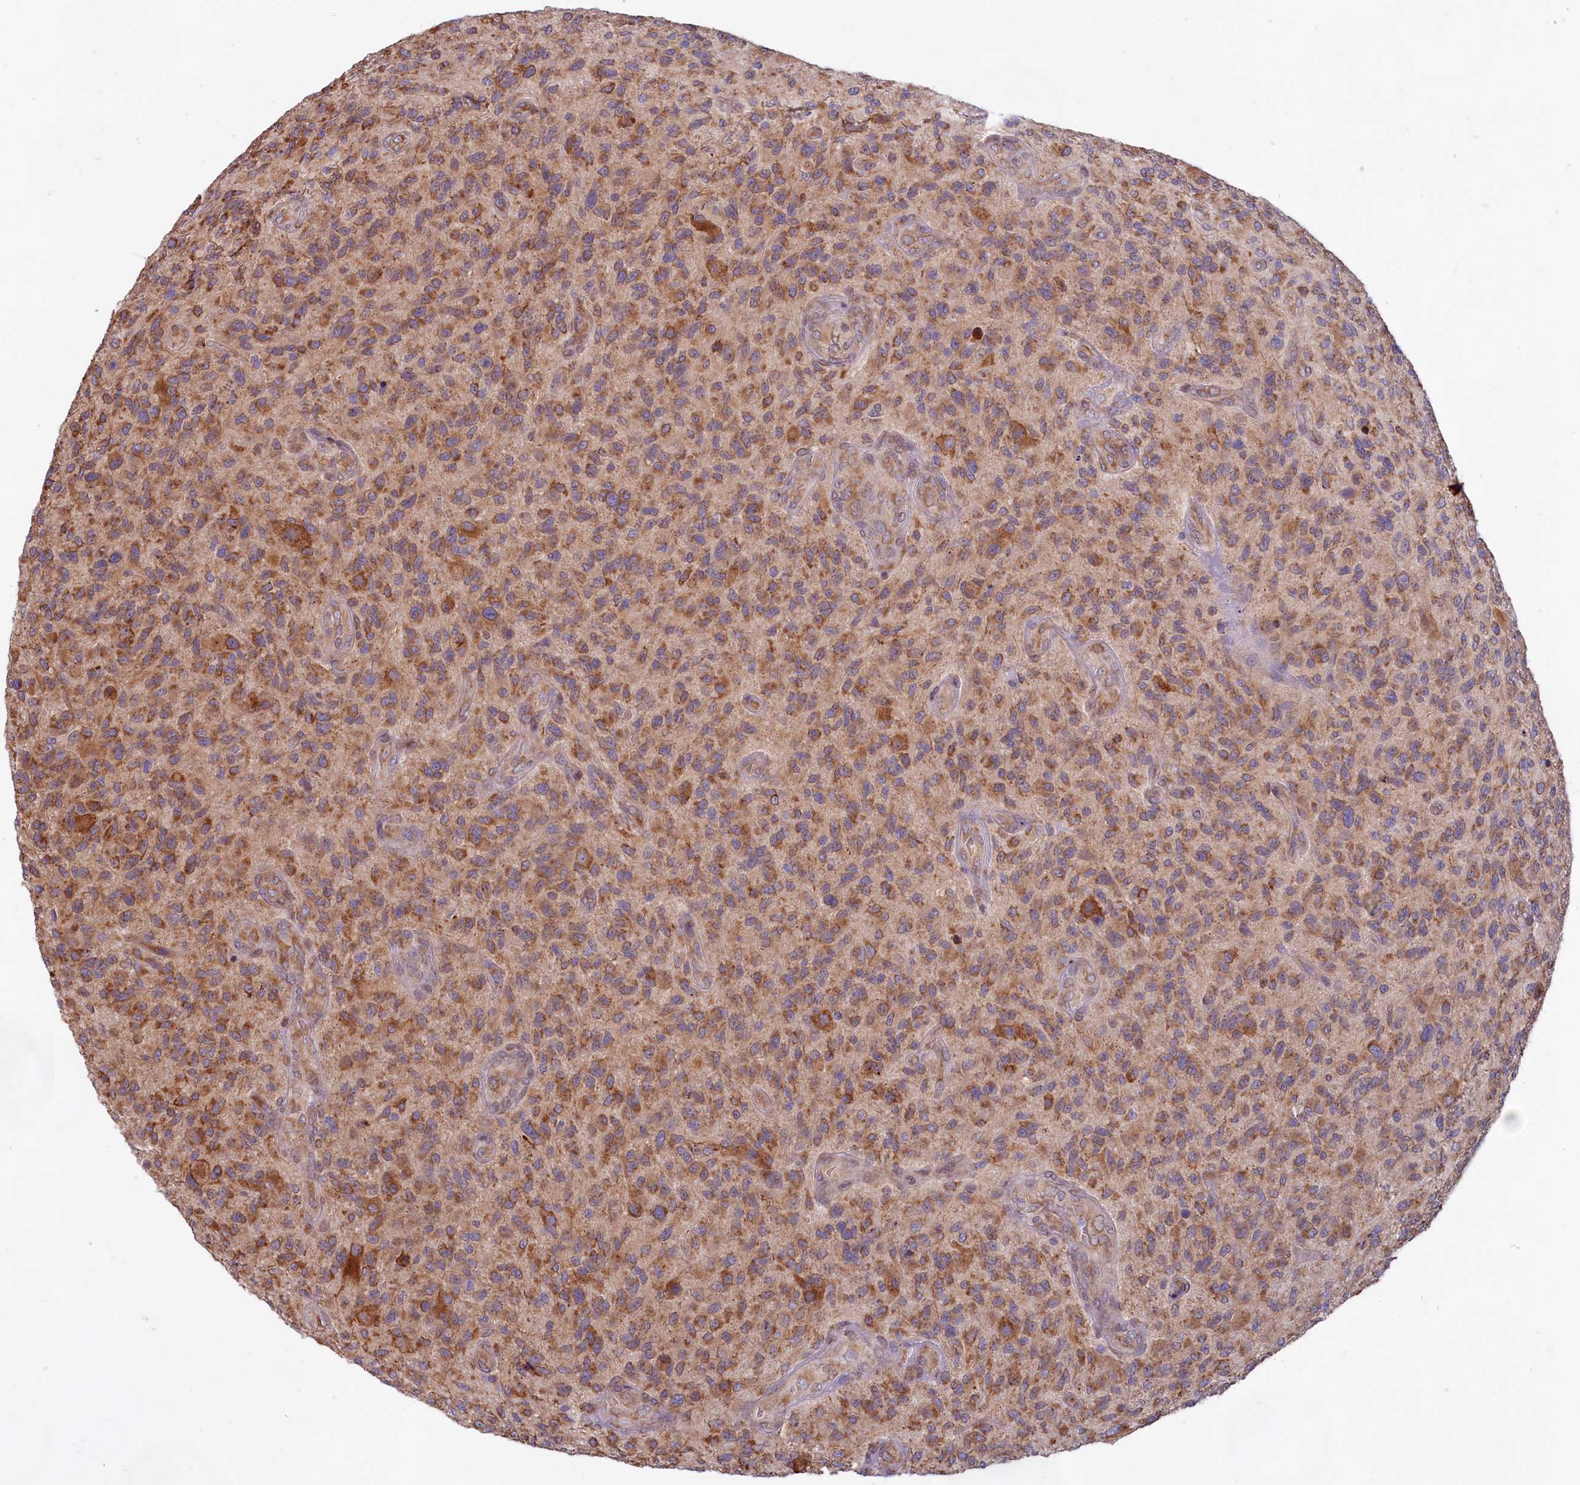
{"staining": {"intensity": "moderate", "quantity": ">75%", "location": "cytoplasmic/membranous"}, "tissue": "glioma", "cell_type": "Tumor cells", "image_type": "cancer", "snomed": [{"axis": "morphology", "description": "Glioma, malignant, High grade"}, {"axis": "topography", "description": "Brain"}], "caption": "IHC of glioma shows medium levels of moderate cytoplasmic/membranous expression in about >75% of tumor cells.", "gene": "TBC1D19", "patient": {"sex": "male", "age": 47}}